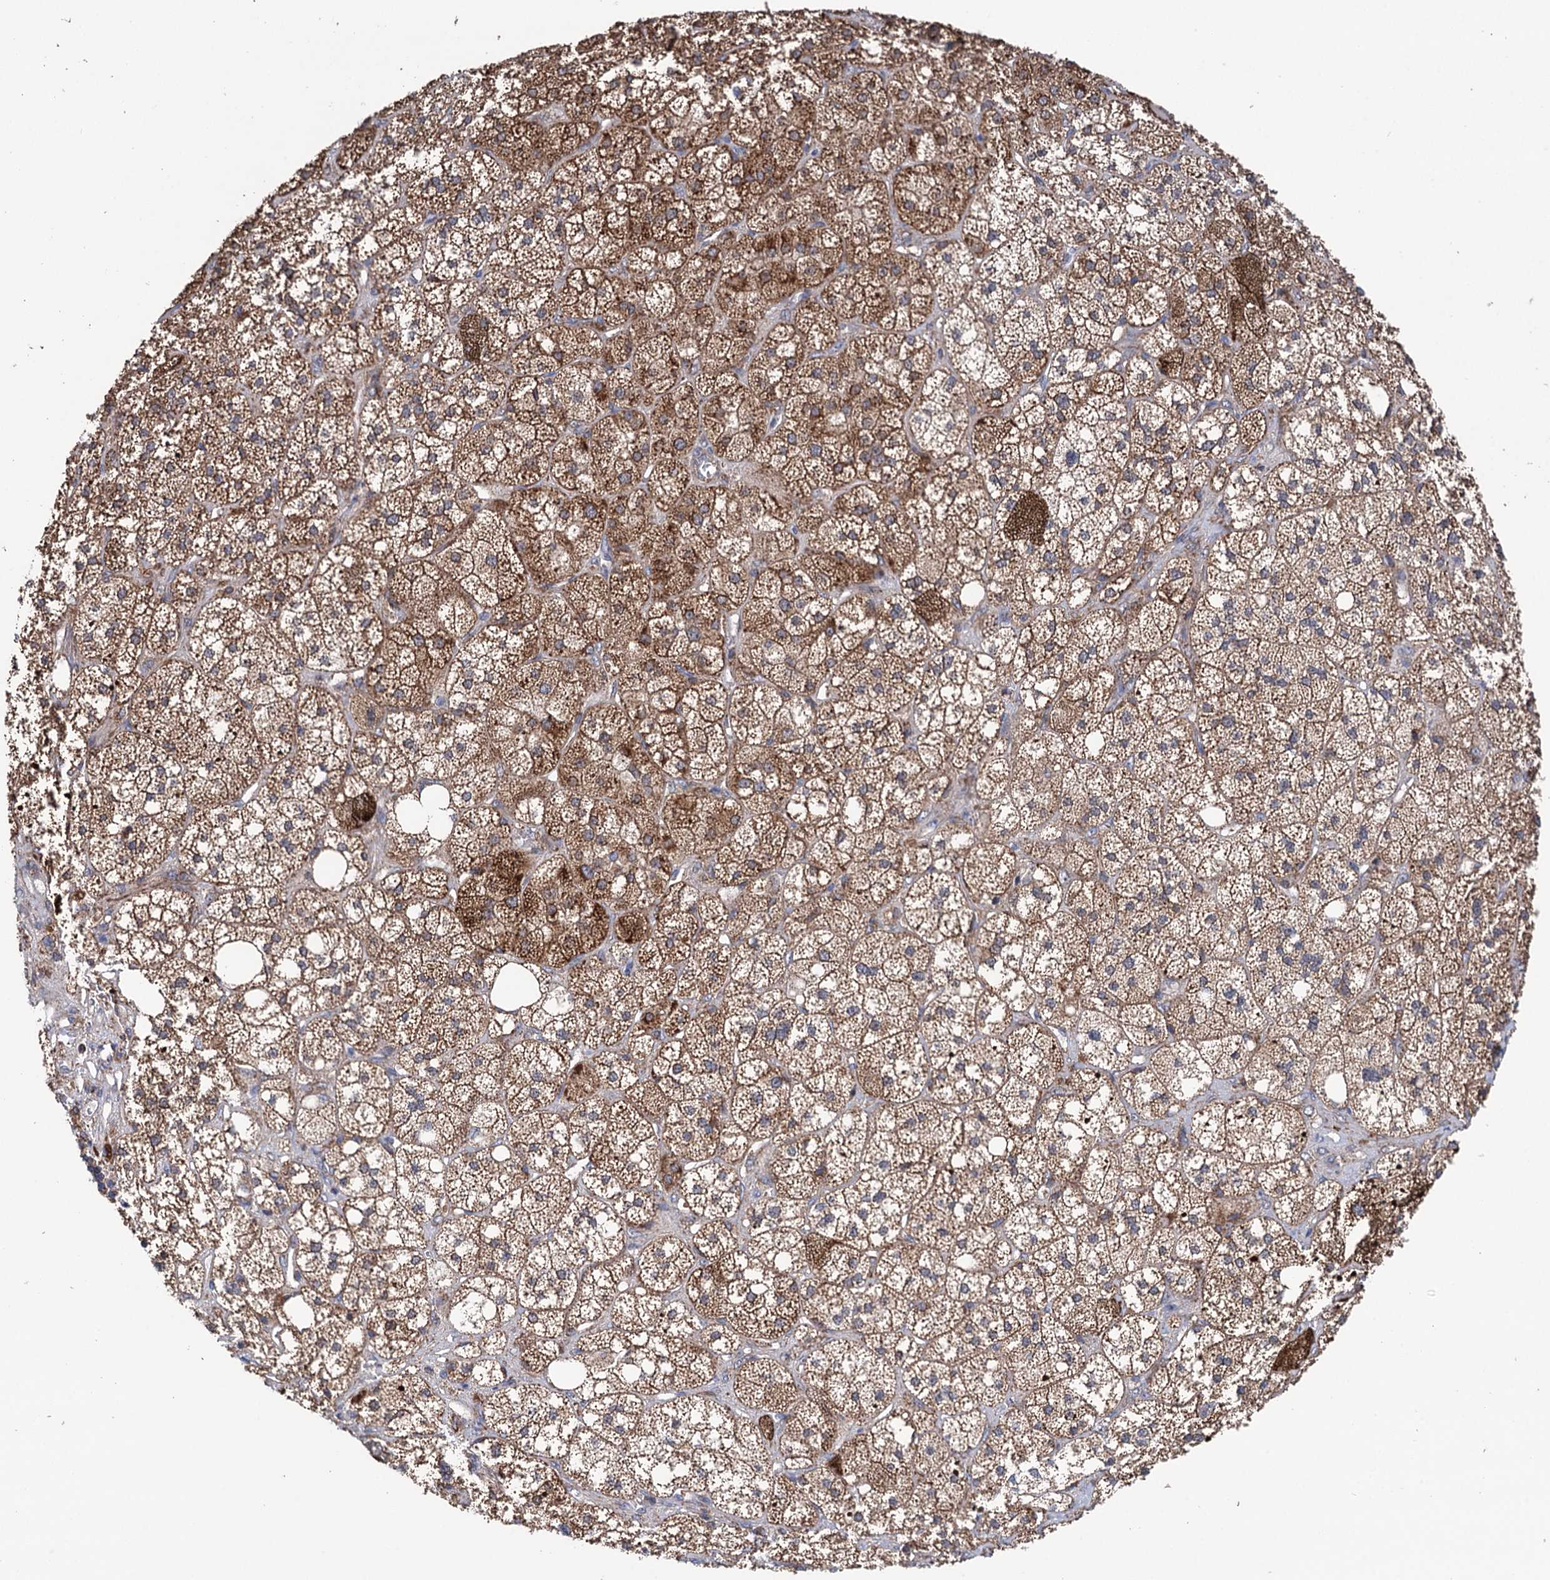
{"staining": {"intensity": "moderate", "quantity": ">75%", "location": "cytoplasmic/membranous"}, "tissue": "adrenal gland", "cell_type": "Glandular cells", "image_type": "normal", "snomed": [{"axis": "morphology", "description": "Normal tissue, NOS"}, {"axis": "topography", "description": "Adrenal gland"}], "caption": "Protein positivity by immunohistochemistry reveals moderate cytoplasmic/membranous positivity in approximately >75% of glandular cells in unremarkable adrenal gland.", "gene": "SUCLA2", "patient": {"sex": "male", "age": 61}}